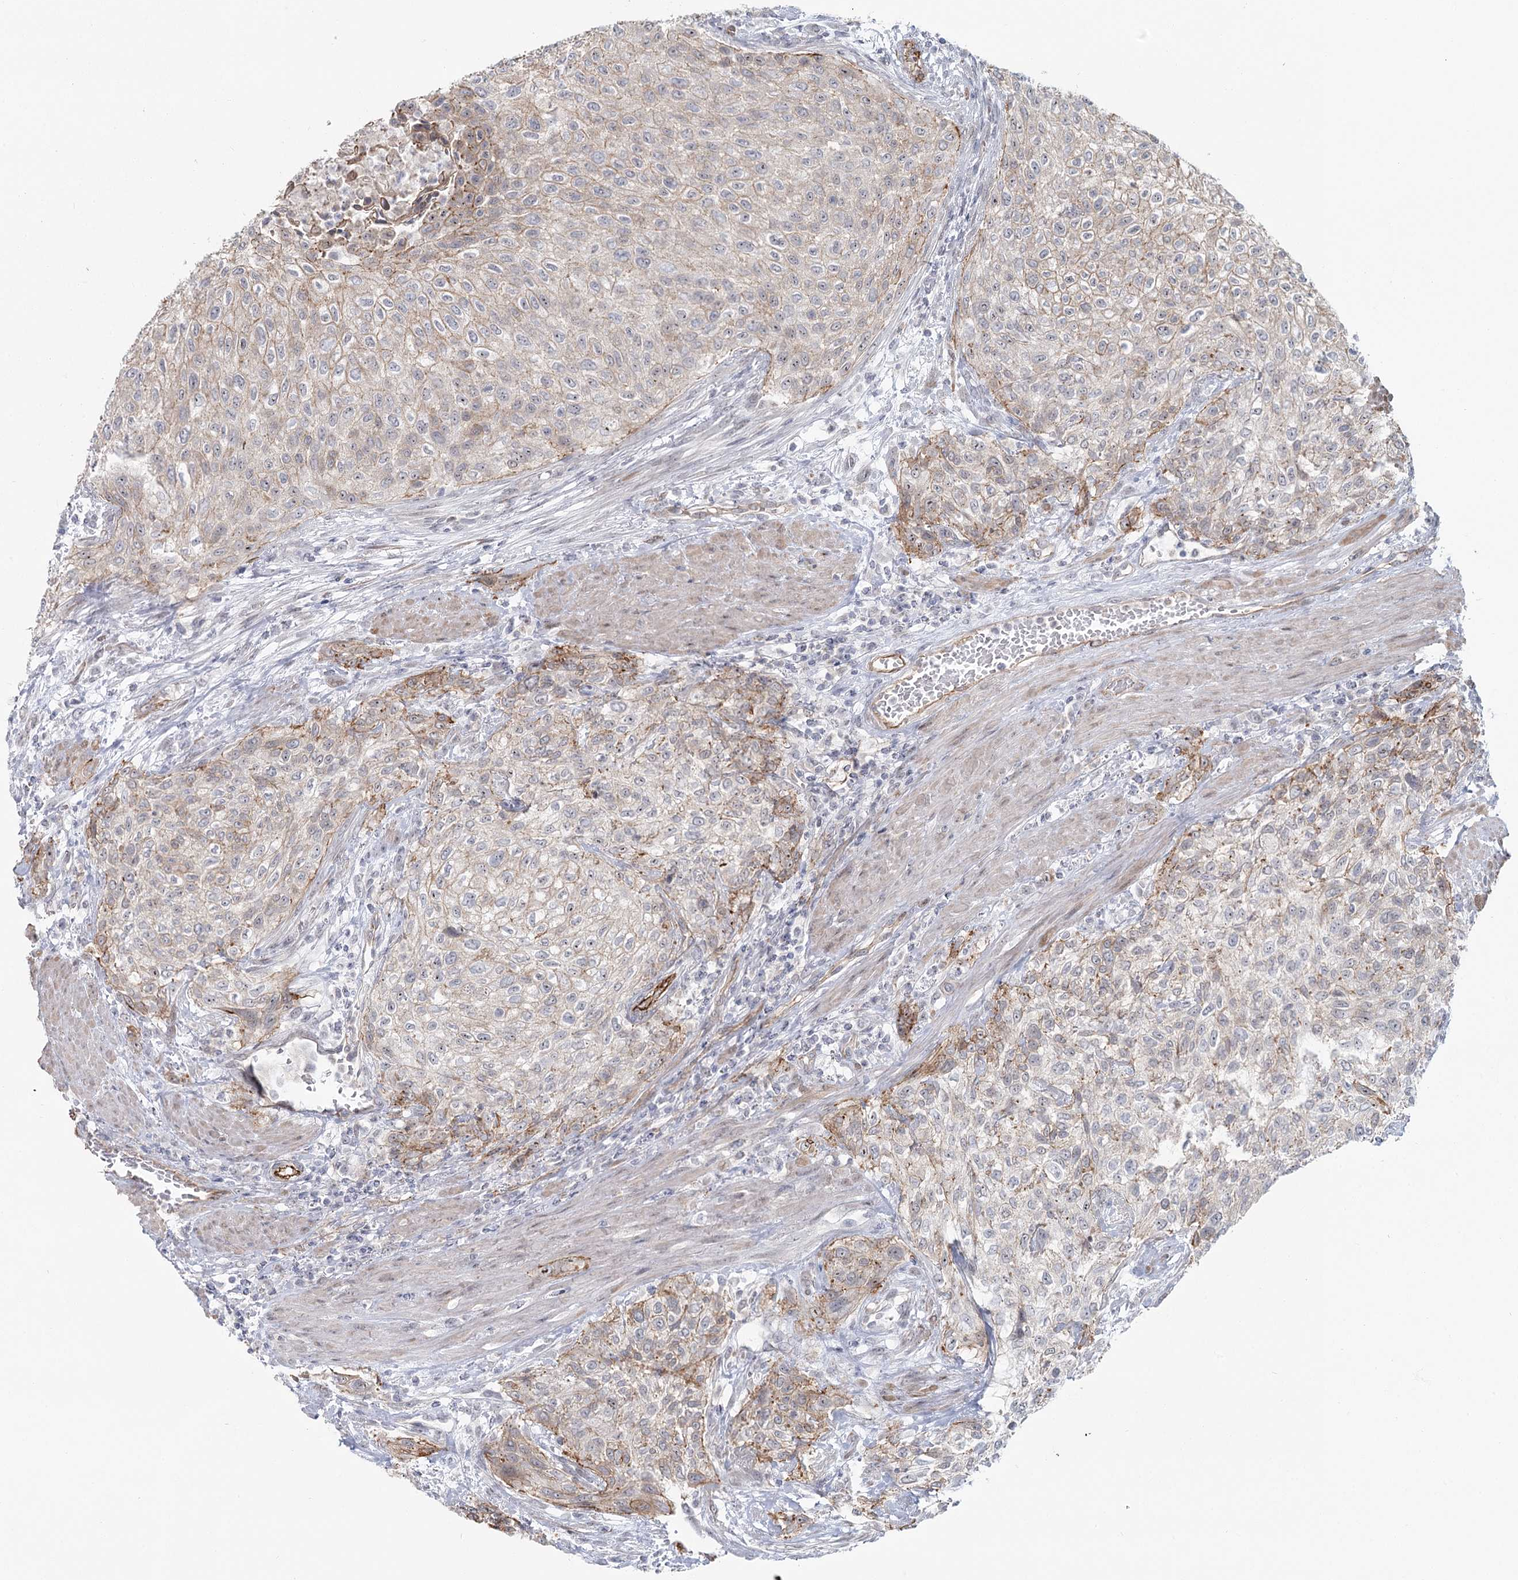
{"staining": {"intensity": "moderate", "quantity": "<25%", "location": "cytoplasmic/membranous"}, "tissue": "urothelial cancer", "cell_type": "Tumor cells", "image_type": "cancer", "snomed": [{"axis": "morphology", "description": "Urothelial carcinoma, High grade"}, {"axis": "topography", "description": "Urinary bladder"}], "caption": "Tumor cells reveal moderate cytoplasmic/membranous expression in approximately <25% of cells in urothelial cancer. The staining was performed using DAB (3,3'-diaminobenzidine), with brown indicating positive protein expression. Nuclei are stained blue with hematoxylin.", "gene": "ABHD8", "patient": {"sex": "male", "age": 35}}